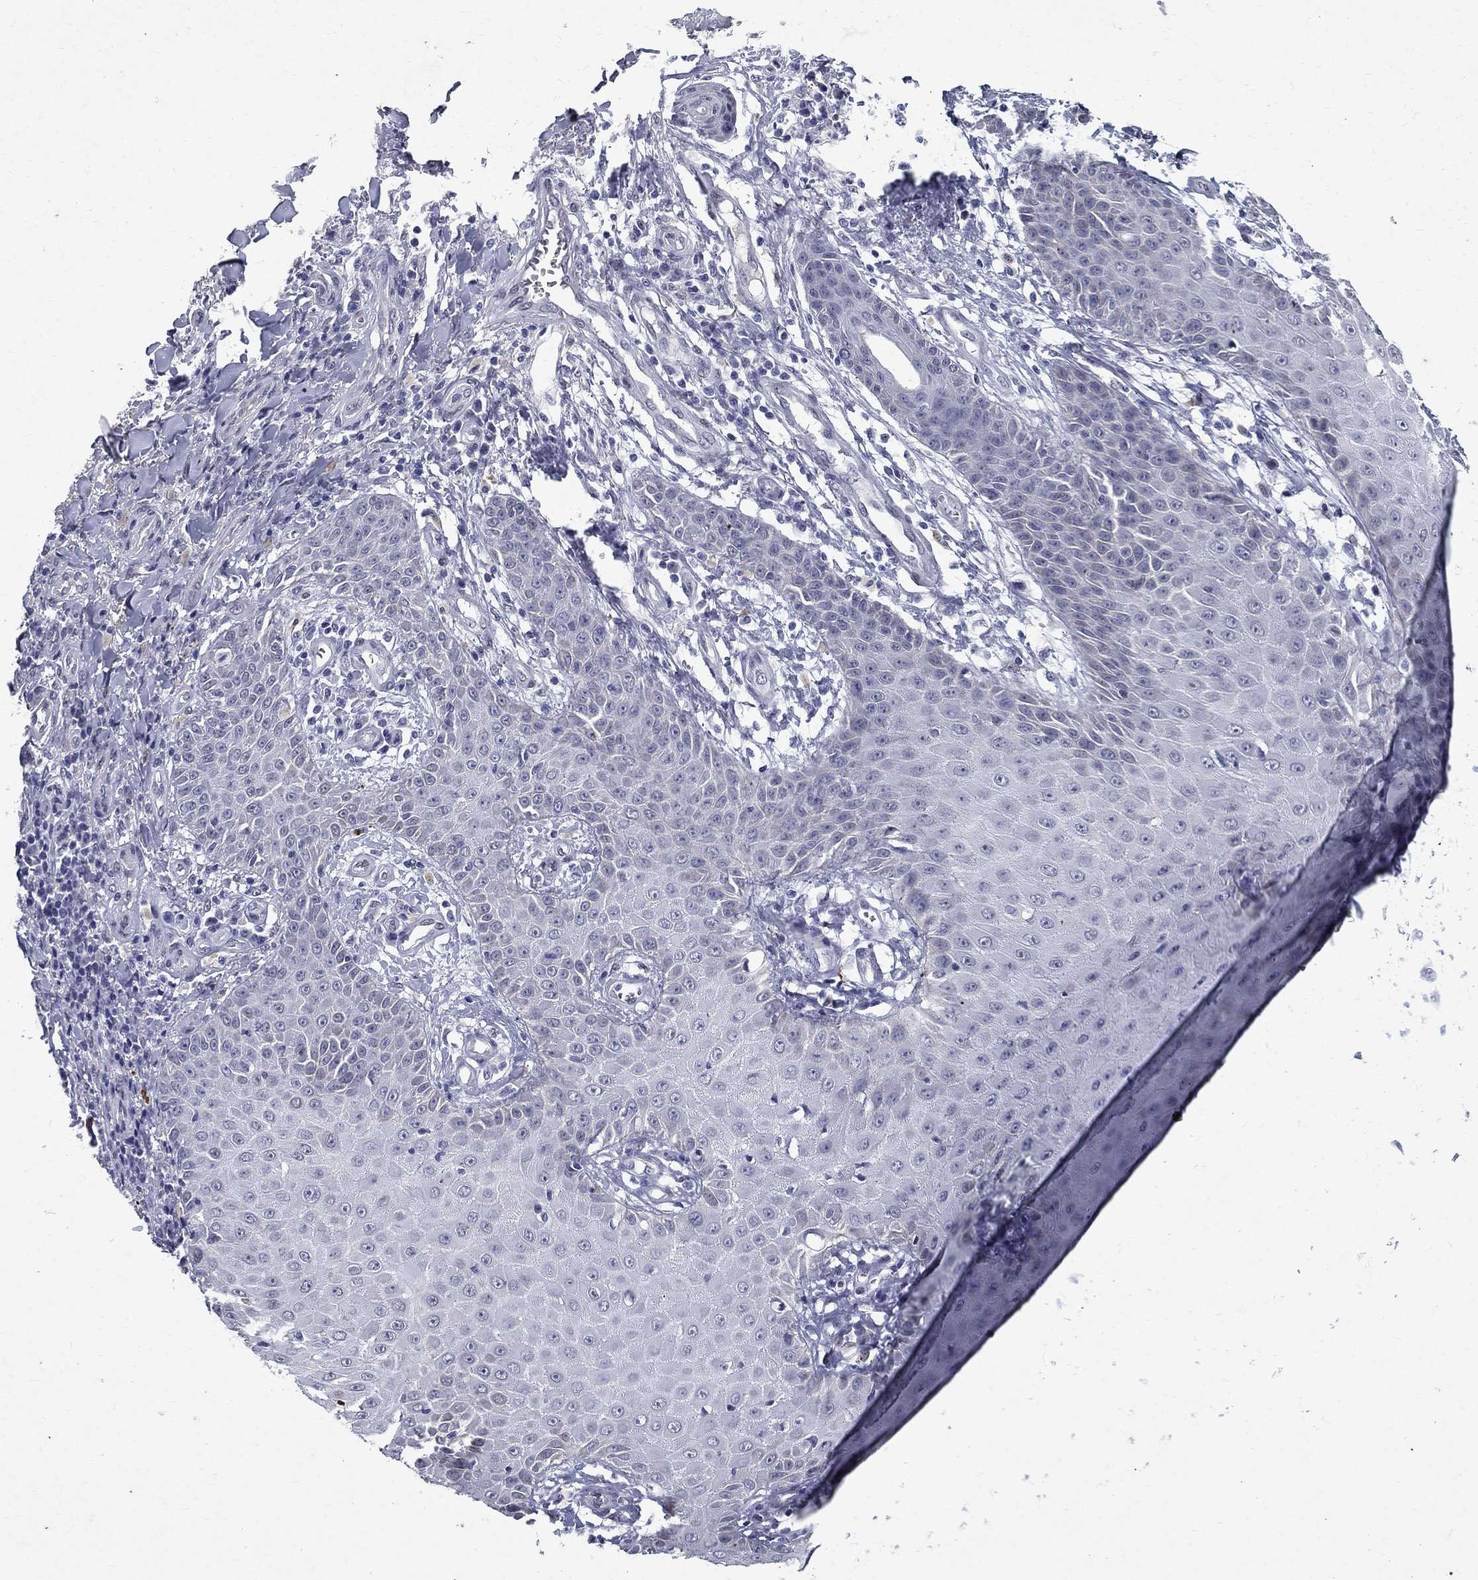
{"staining": {"intensity": "negative", "quantity": "none", "location": "none"}, "tissue": "skin cancer", "cell_type": "Tumor cells", "image_type": "cancer", "snomed": [{"axis": "morphology", "description": "Squamous cell carcinoma, NOS"}, {"axis": "topography", "description": "Skin"}], "caption": "This is a micrograph of immunohistochemistry staining of skin cancer, which shows no positivity in tumor cells.", "gene": "RBFOX1", "patient": {"sex": "male", "age": 70}}